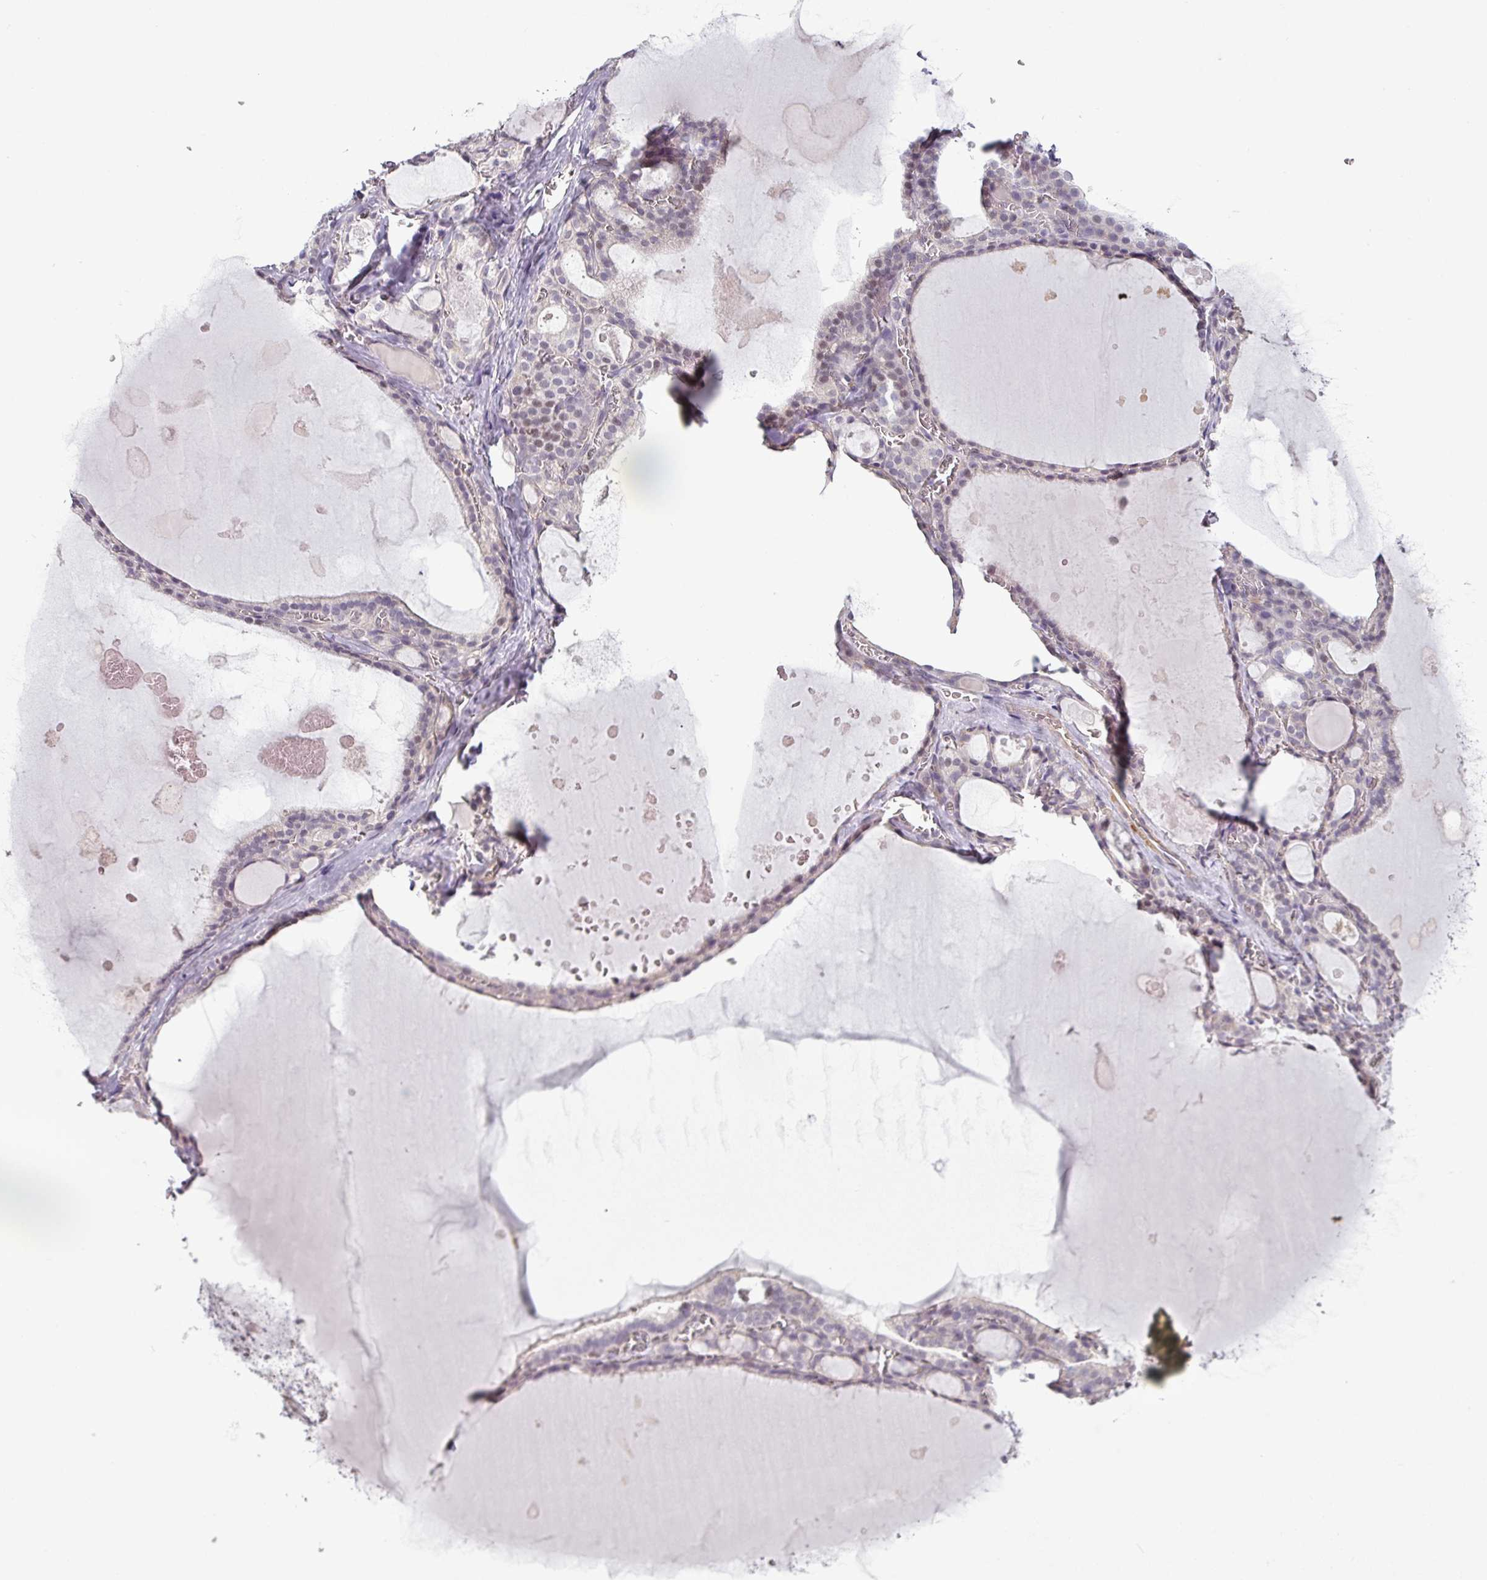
{"staining": {"intensity": "weak", "quantity": "<25%", "location": "nuclear"}, "tissue": "thyroid gland", "cell_type": "Glandular cells", "image_type": "normal", "snomed": [{"axis": "morphology", "description": "Normal tissue, NOS"}, {"axis": "topography", "description": "Thyroid gland"}], "caption": "Immunohistochemistry (IHC) of normal human thyroid gland demonstrates no positivity in glandular cells.", "gene": "OR52D1", "patient": {"sex": "male", "age": 56}}